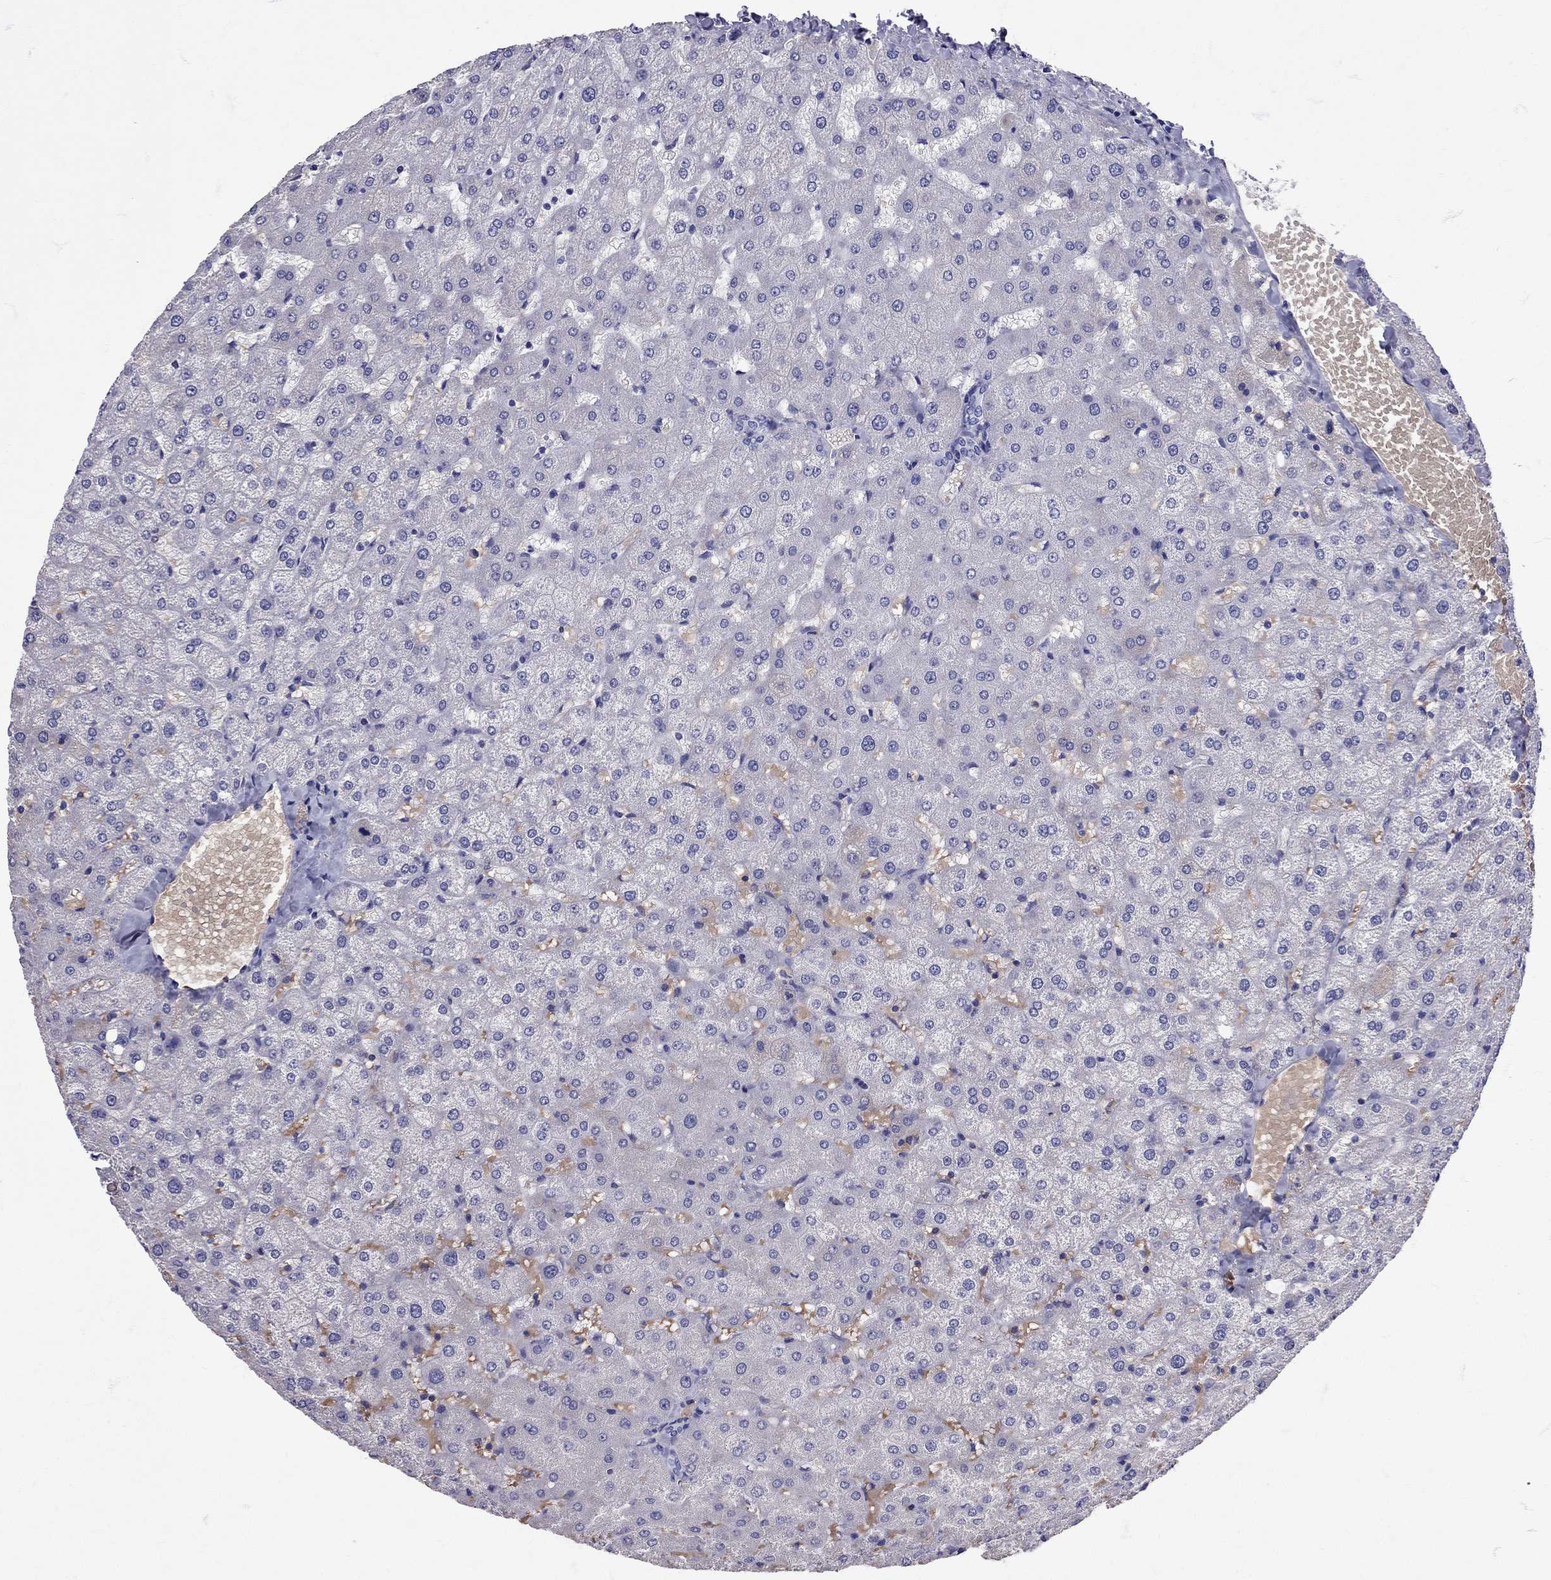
{"staining": {"intensity": "negative", "quantity": "none", "location": "none"}, "tissue": "liver", "cell_type": "Cholangiocytes", "image_type": "normal", "snomed": [{"axis": "morphology", "description": "Normal tissue, NOS"}, {"axis": "topography", "description": "Liver"}], "caption": "Immunohistochemistry micrograph of normal liver: human liver stained with DAB (3,3'-diaminobenzidine) demonstrates no significant protein expression in cholangiocytes. (DAB IHC, high magnification).", "gene": "TBR1", "patient": {"sex": "female", "age": 50}}